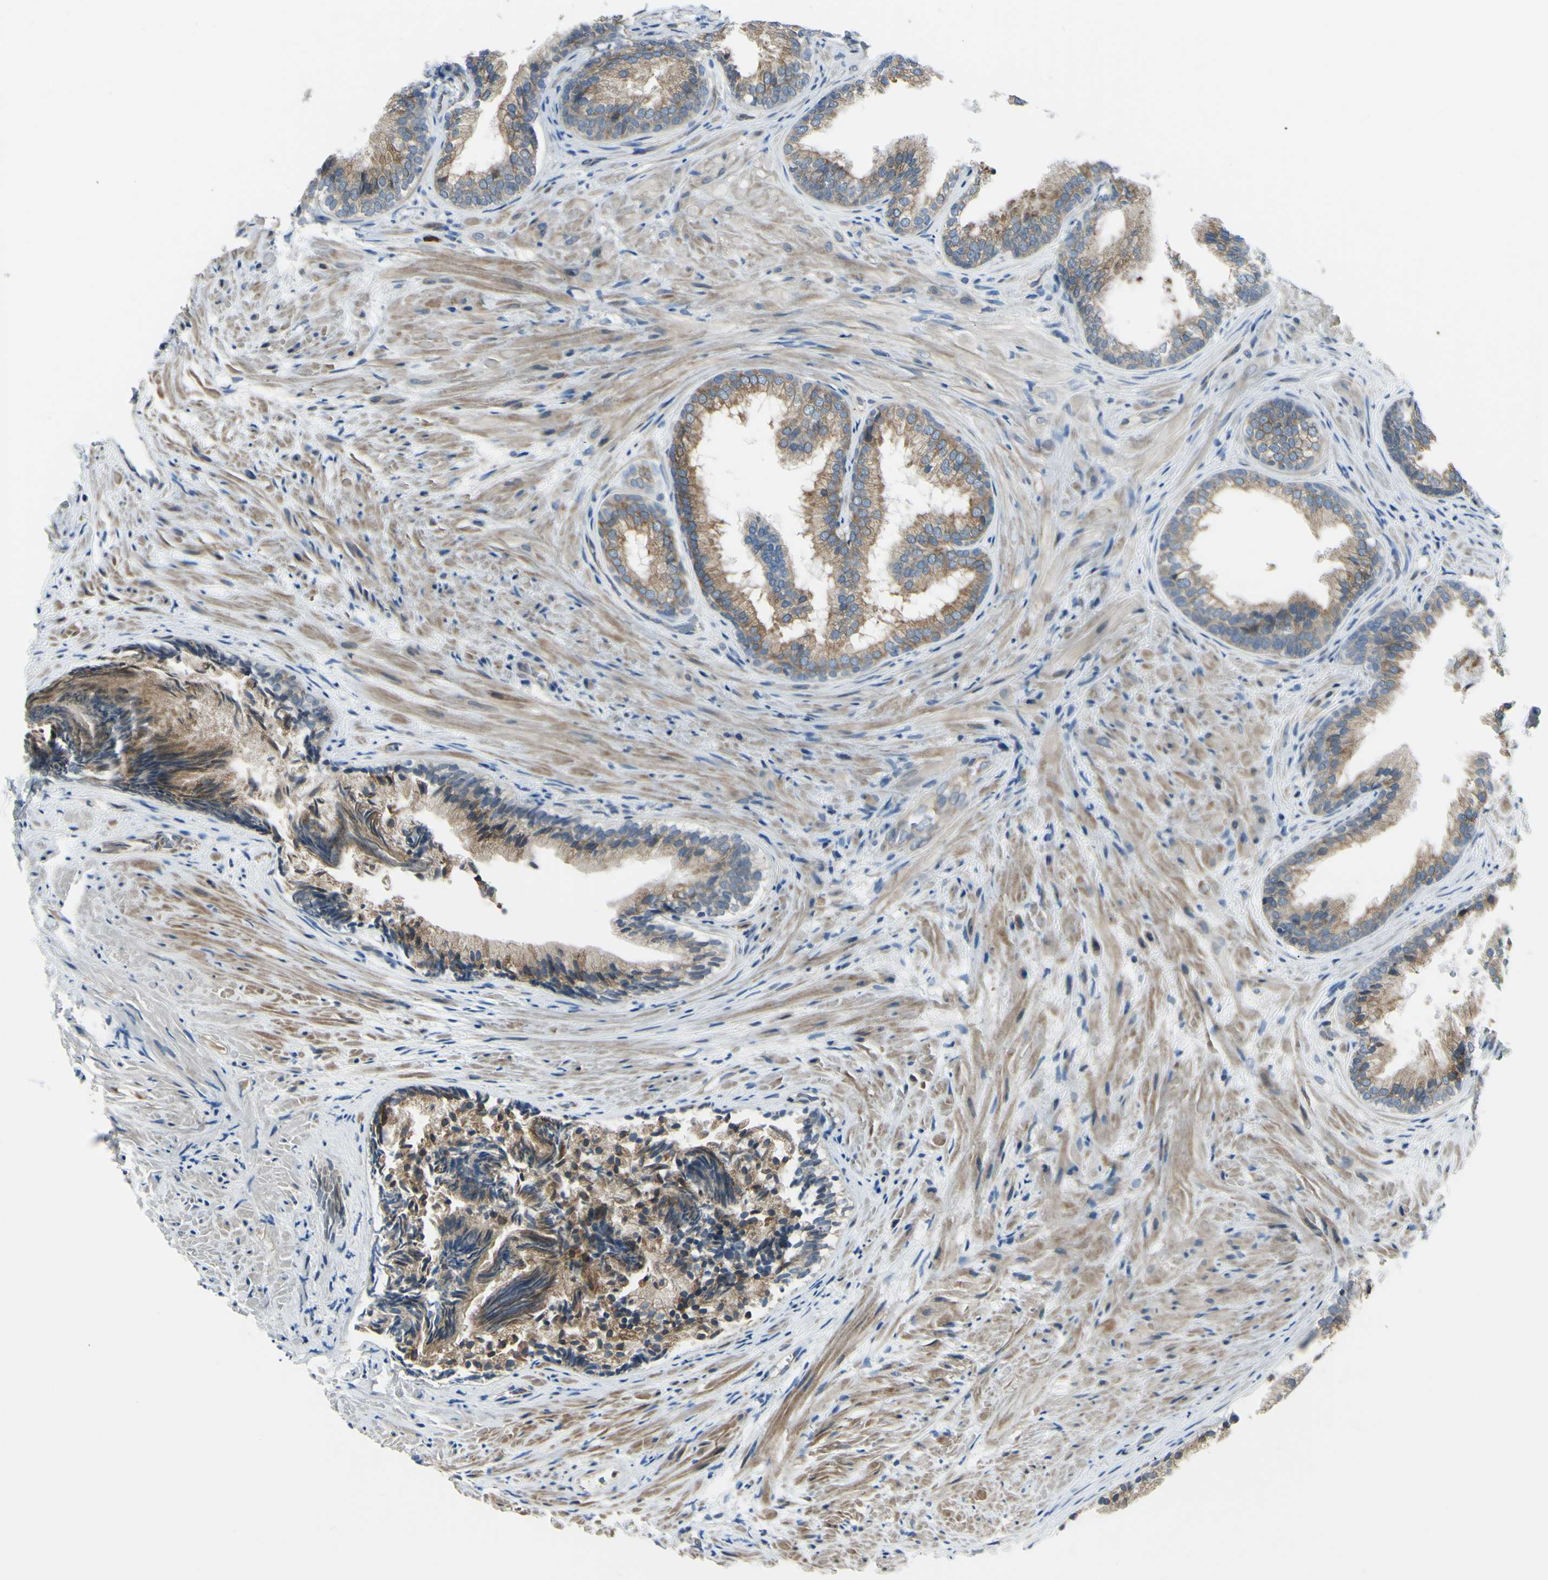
{"staining": {"intensity": "moderate", "quantity": ">75%", "location": "cytoplasmic/membranous"}, "tissue": "prostate", "cell_type": "Glandular cells", "image_type": "normal", "snomed": [{"axis": "morphology", "description": "Normal tissue, NOS"}, {"axis": "topography", "description": "Prostate"}], "caption": "IHC of benign prostate displays medium levels of moderate cytoplasmic/membranous expression in approximately >75% of glandular cells. (DAB IHC with brightfield microscopy, high magnification).", "gene": "SELENOS", "patient": {"sex": "male", "age": 76}}